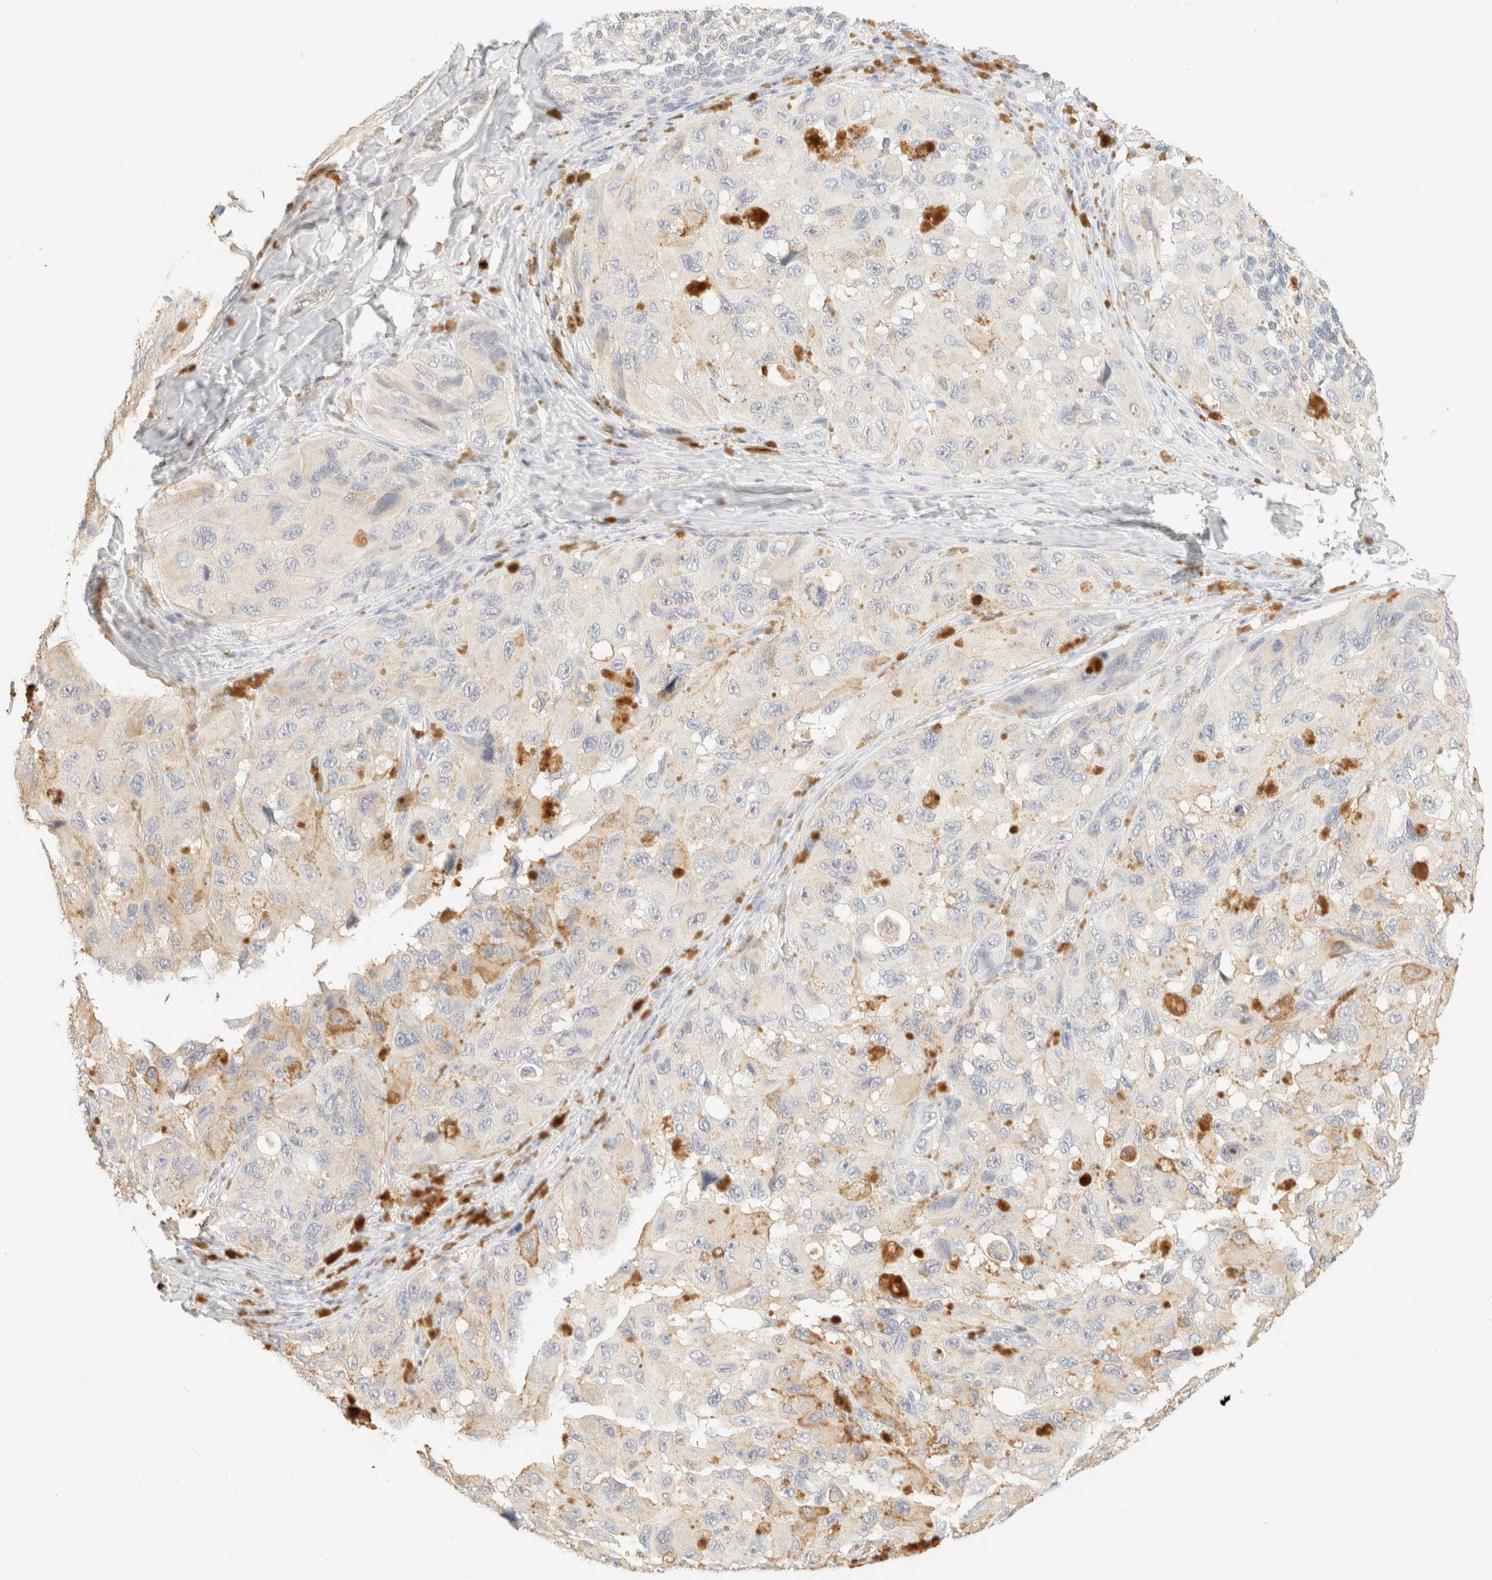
{"staining": {"intensity": "negative", "quantity": "none", "location": "none"}, "tissue": "melanoma", "cell_type": "Tumor cells", "image_type": "cancer", "snomed": [{"axis": "morphology", "description": "Malignant melanoma, NOS"}, {"axis": "topography", "description": "Skin"}], "caption": "Immunohistochemistry (IHC) micrograph of neoplastic tissue: melanoma stained with DAB exhibits no significant protein staining in tumor cells.", "gene": "TIMD4", "patient": {"sex": "female", "age": 73}}